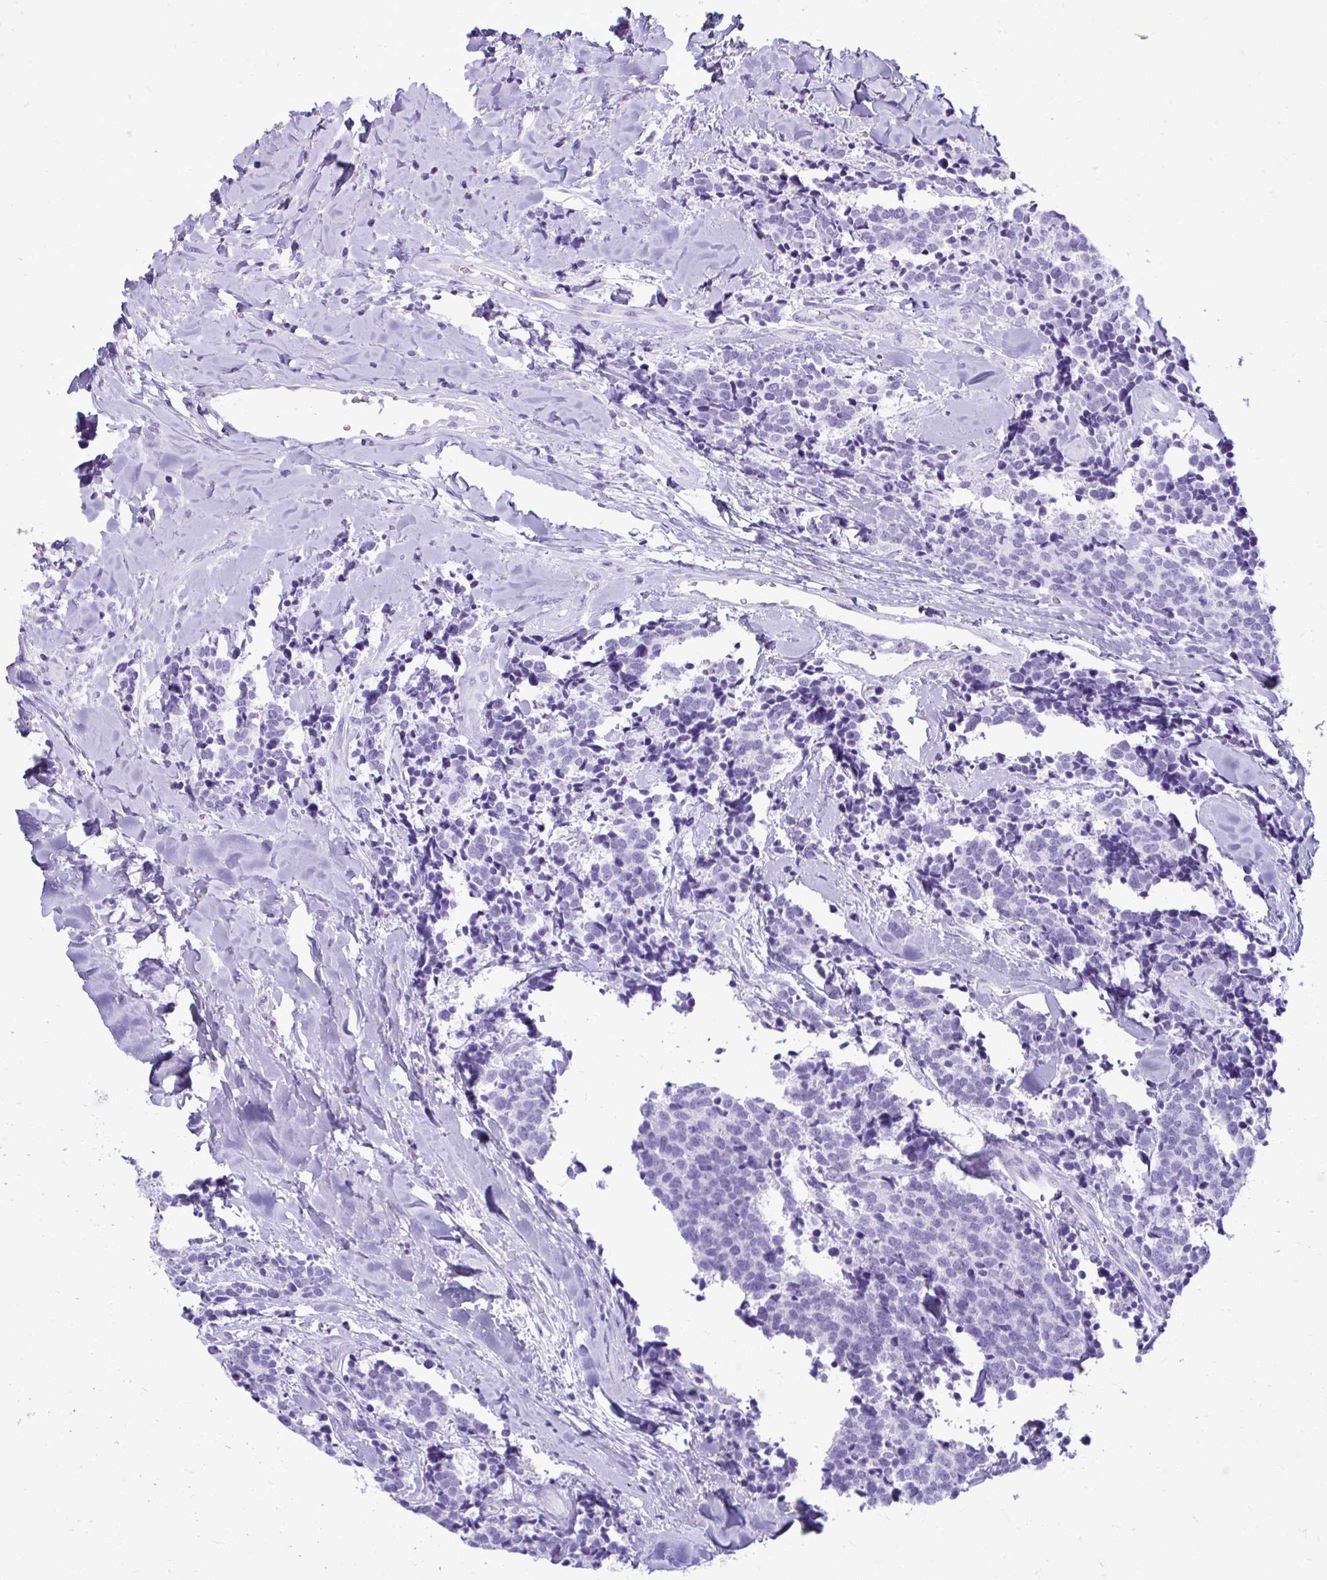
{"staining": {"intensity": "negative", "quantity": "none", "location": "none"}, "tissue": "carcinoid", "cell_type": "Tumor cells", "image_type": "cancer", "snomed": [{"axis": "morphology", "description": "Carcinoid, malignant, NOS"}, {"axis": "topography", "description": "Skin"}], "caption": "The histopathology image displays no staining of tumor cells in carcinoid (malignant).", "gene": "ATP4B", "patient": {"sex": "female", "age": 79}}